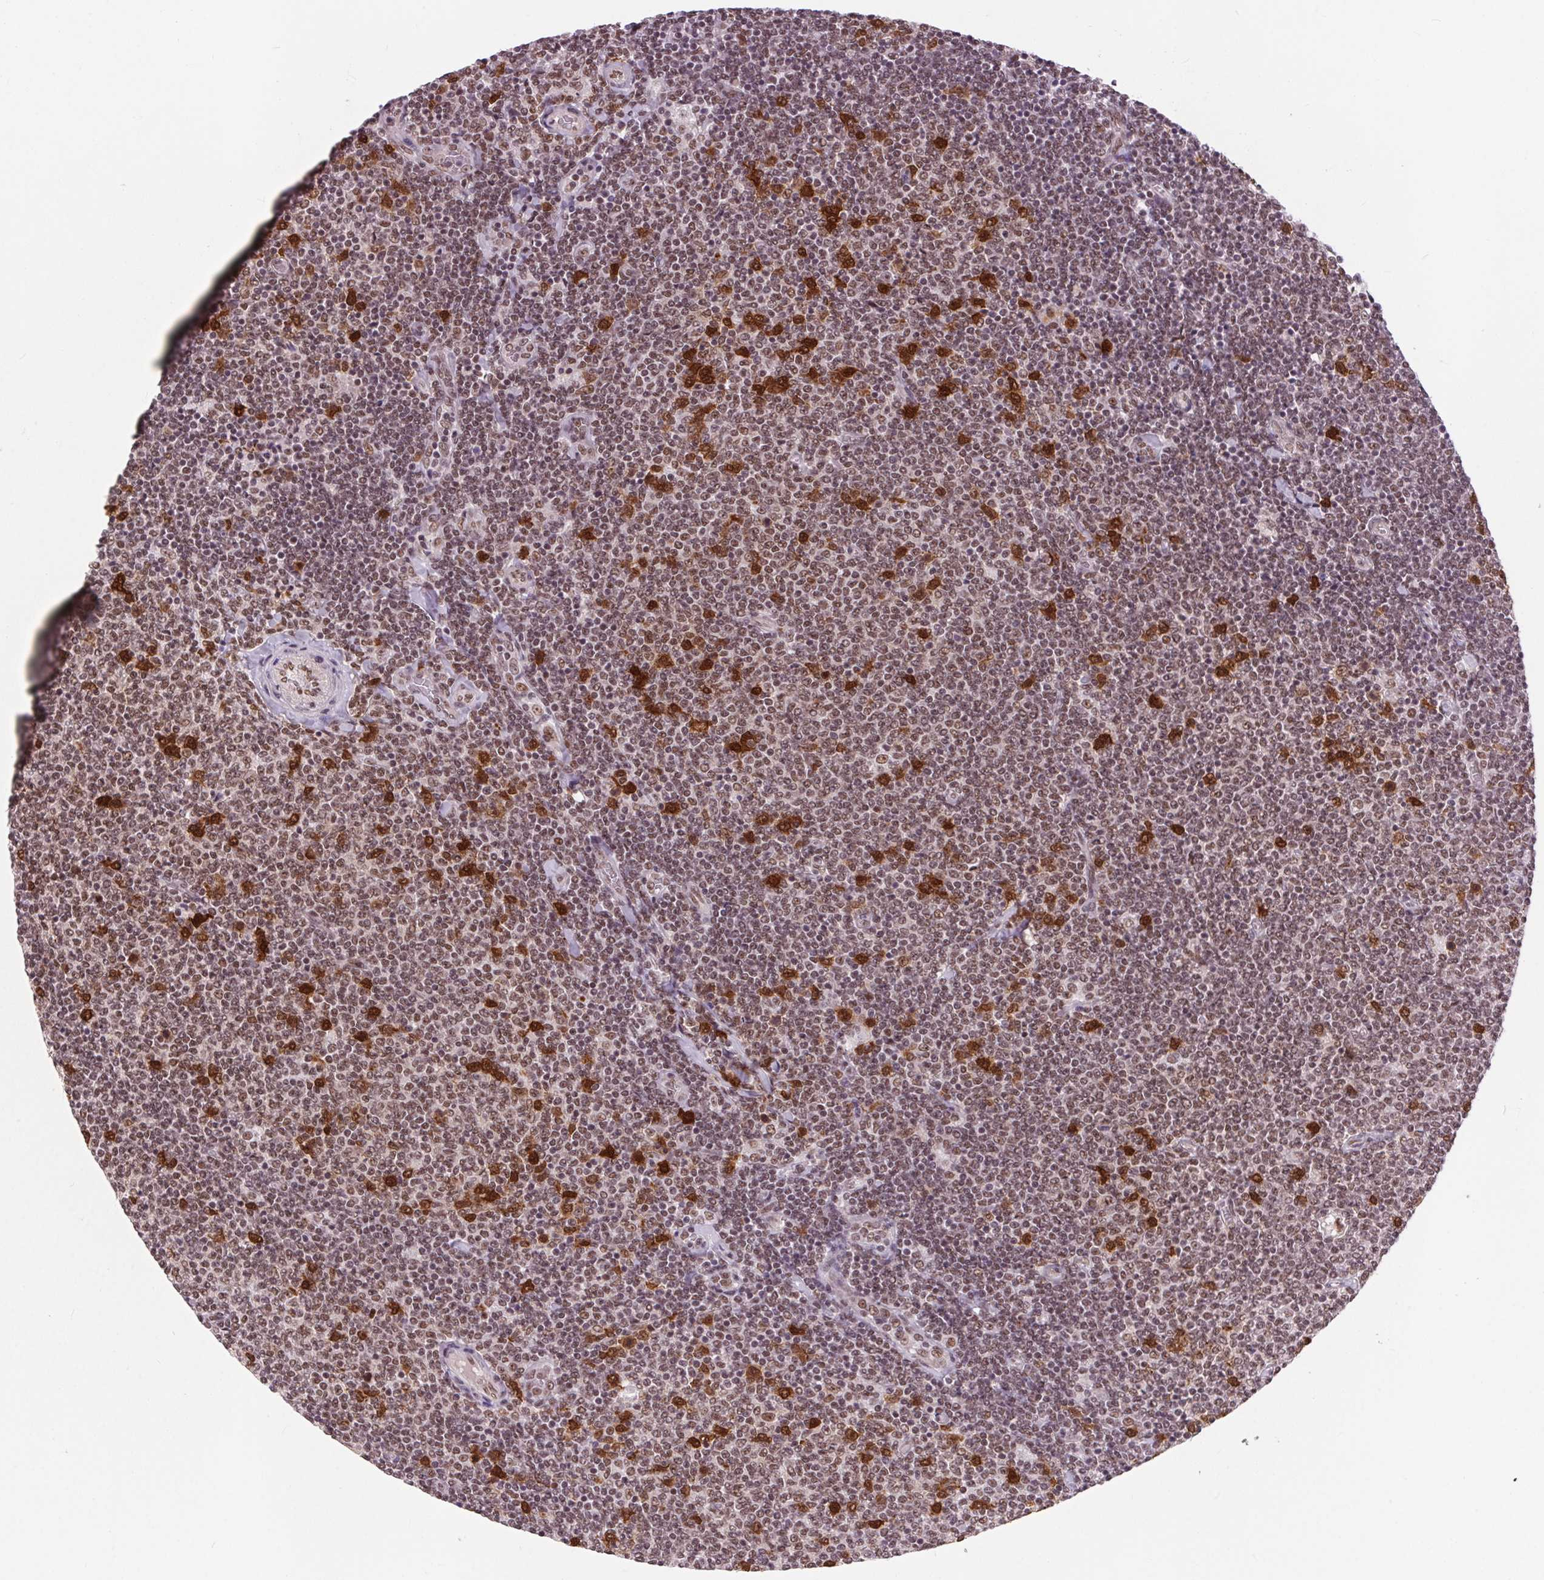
{"staining": {"intensity": "moderate", "quantity": ">75%", "location": "nuclear"}, "tissue": "lymphoma", "cell_type": "Tumor cells", "image_type": "cancer", "snomed": [{"axis": "morphology", "description": "Malignant lymphoma, non-Hodgkin's type, Low grade"}, {"axis": "topography", "description": "Lymph node"}], "caption": "An image of malignant lymphoma, non-Hodgkin's type (low-grade) stained for a protein shows moderate nuclear brown staining in tumor cells.", "gene": "CD2BP2", "patient": {"sex": "male", "age": 52}}